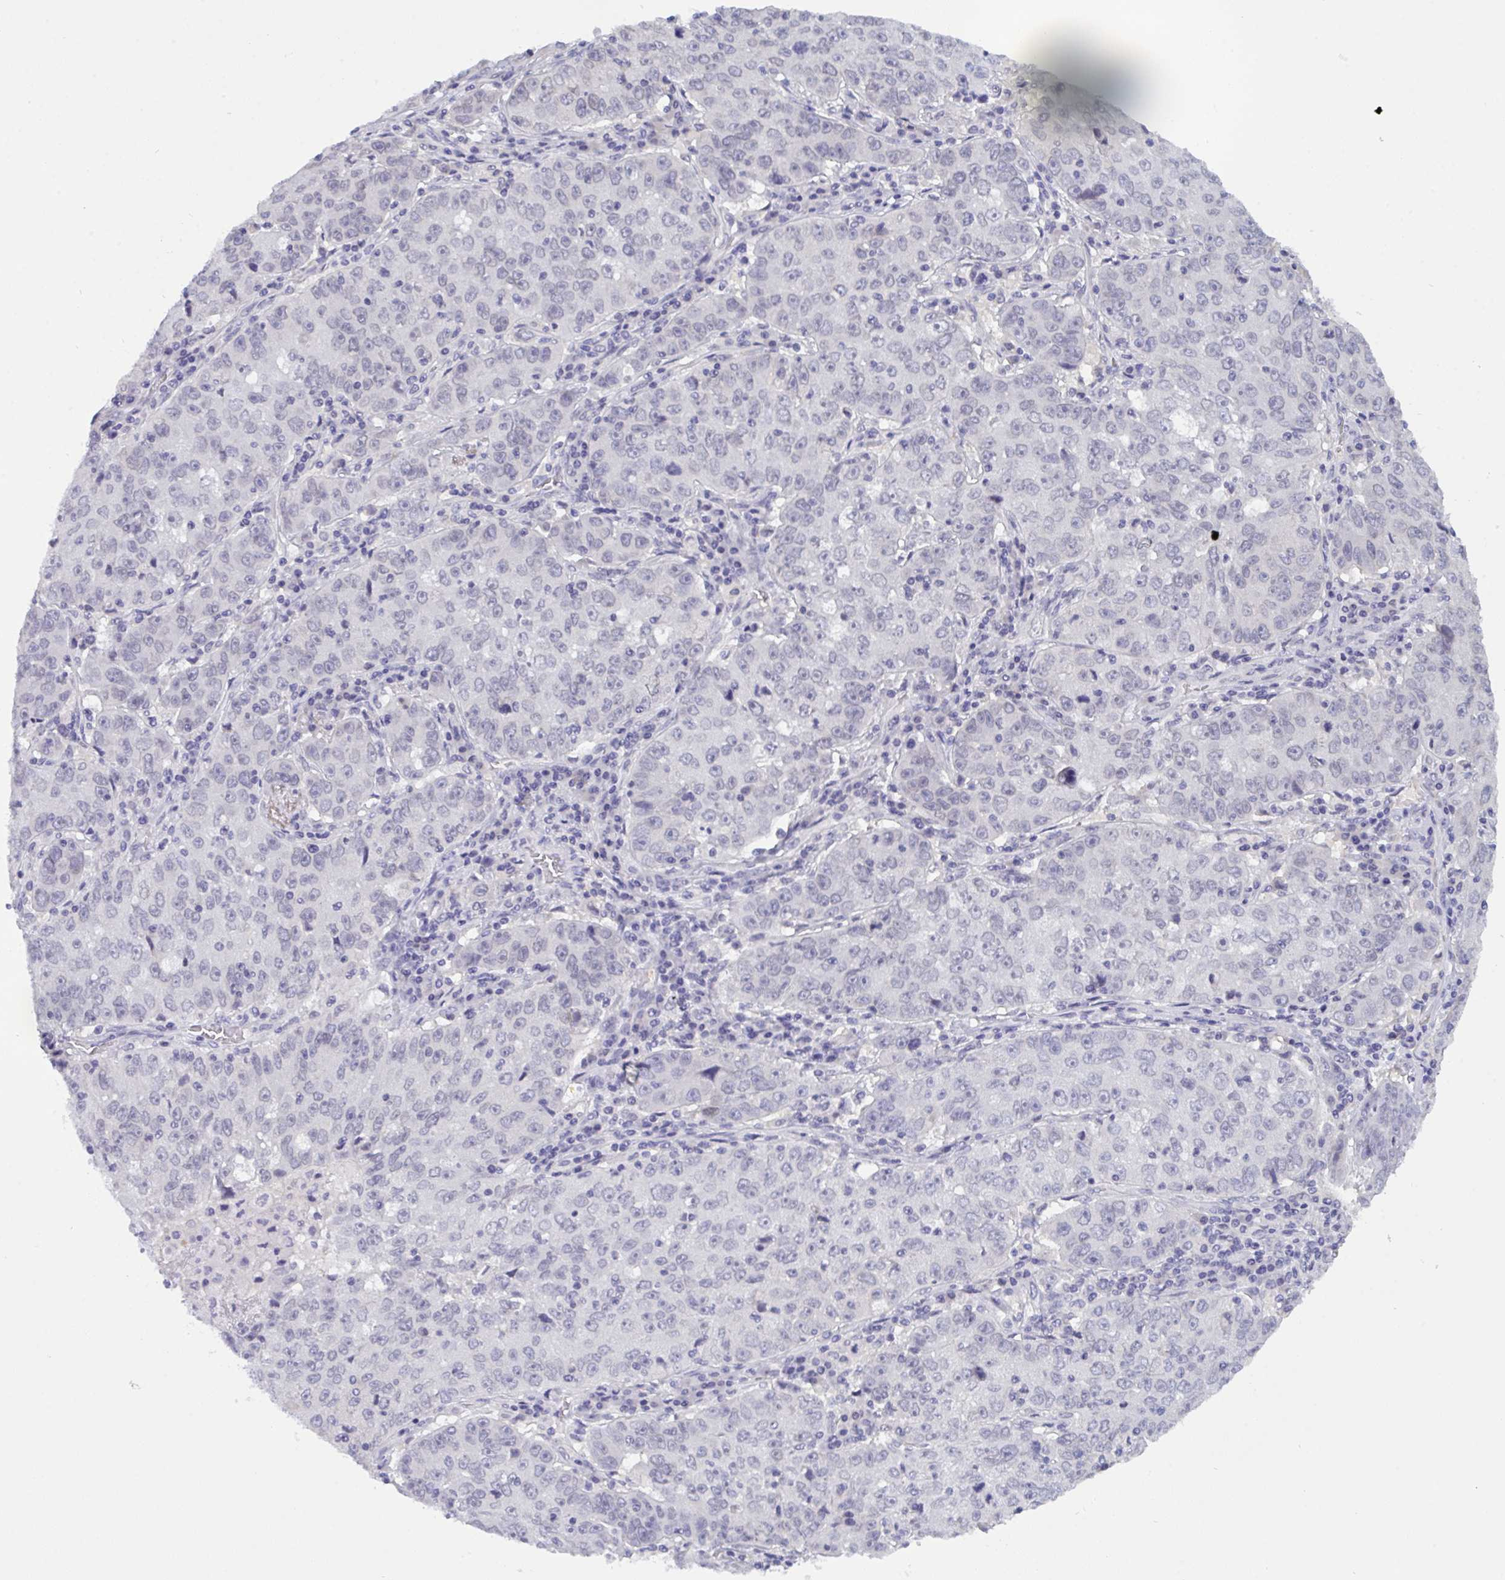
{"staining": {"intensity": "negative", "quantity": "none", "location": "none"}, "tissue": "lung cancer", "cell_type": "Tumor cells", "image_type": "cancer", "snomed": [{"axis": "morphology", "description": "Normal morphology"}, {"axis": "morphology", "description": "Adenocarcinoma, NOS"}, {"axis": "topography", "description": "Lymph node"}, {"axis": "topography", "description": "Lung"}], "caption": "This is a photomicrograph of IHC staining of adenocarcinoma (lung), which shows no staining in tumor cells.", "gene": "SERPINB13", "patient": {"sex": "female", "age": 57}}